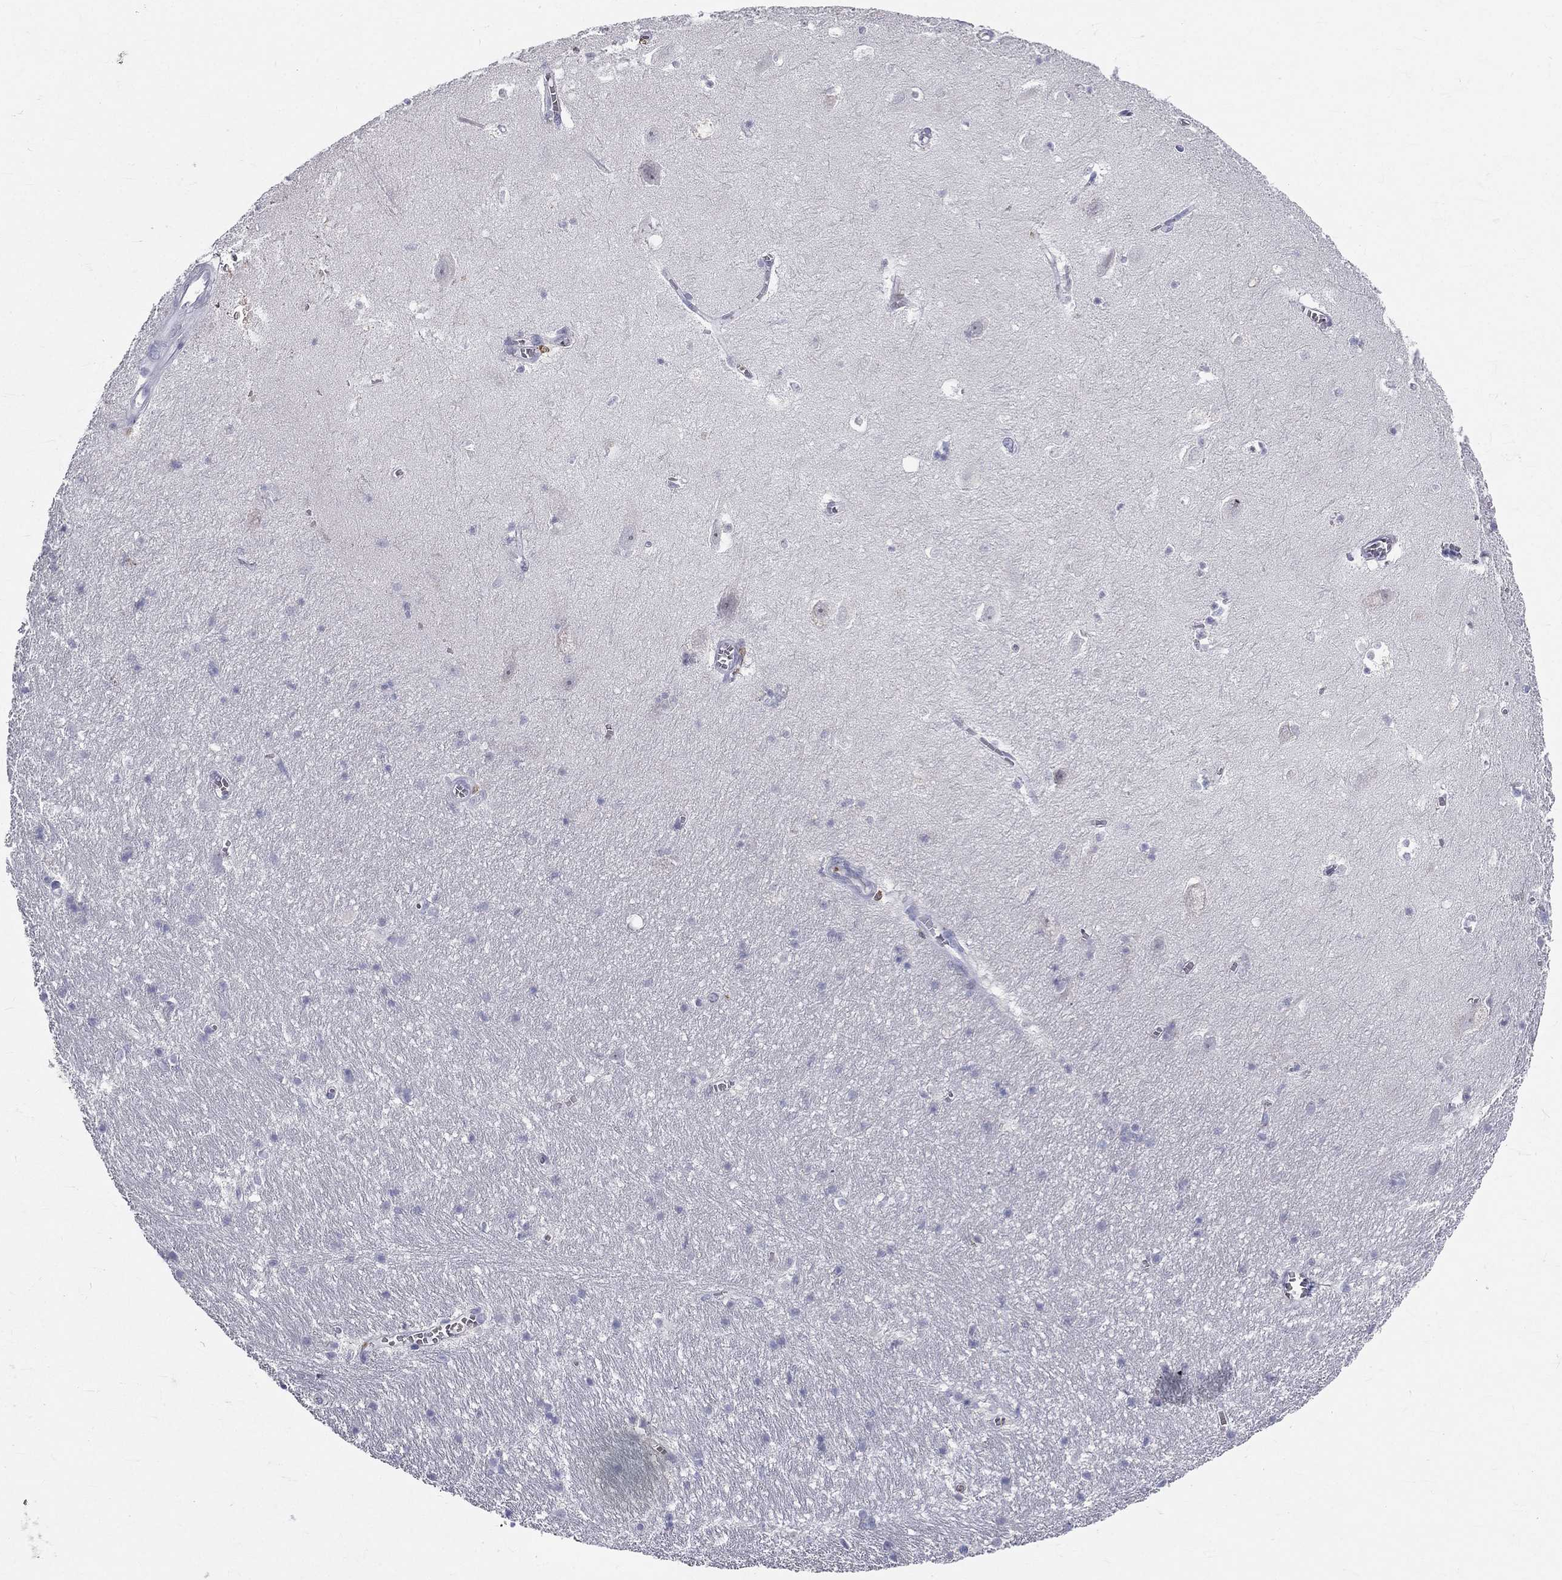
{"staining": {"intensity": "negative", "quantity": "none", "location": "none"}, "tissue": "hippocampus", "cell_type": "Glial cells", "image_type": "normal", "snomed": [{"axis": "morphology", "description": "Normal tissue, NOS"}, {"axis": "topography", "description": "Hippocampus"}], "caption": "Protein analysis of benign hippocampus displays no significant staining in glial cells.", "gene": "CTSW", "patient": {"sex": "female", "age": 64}}